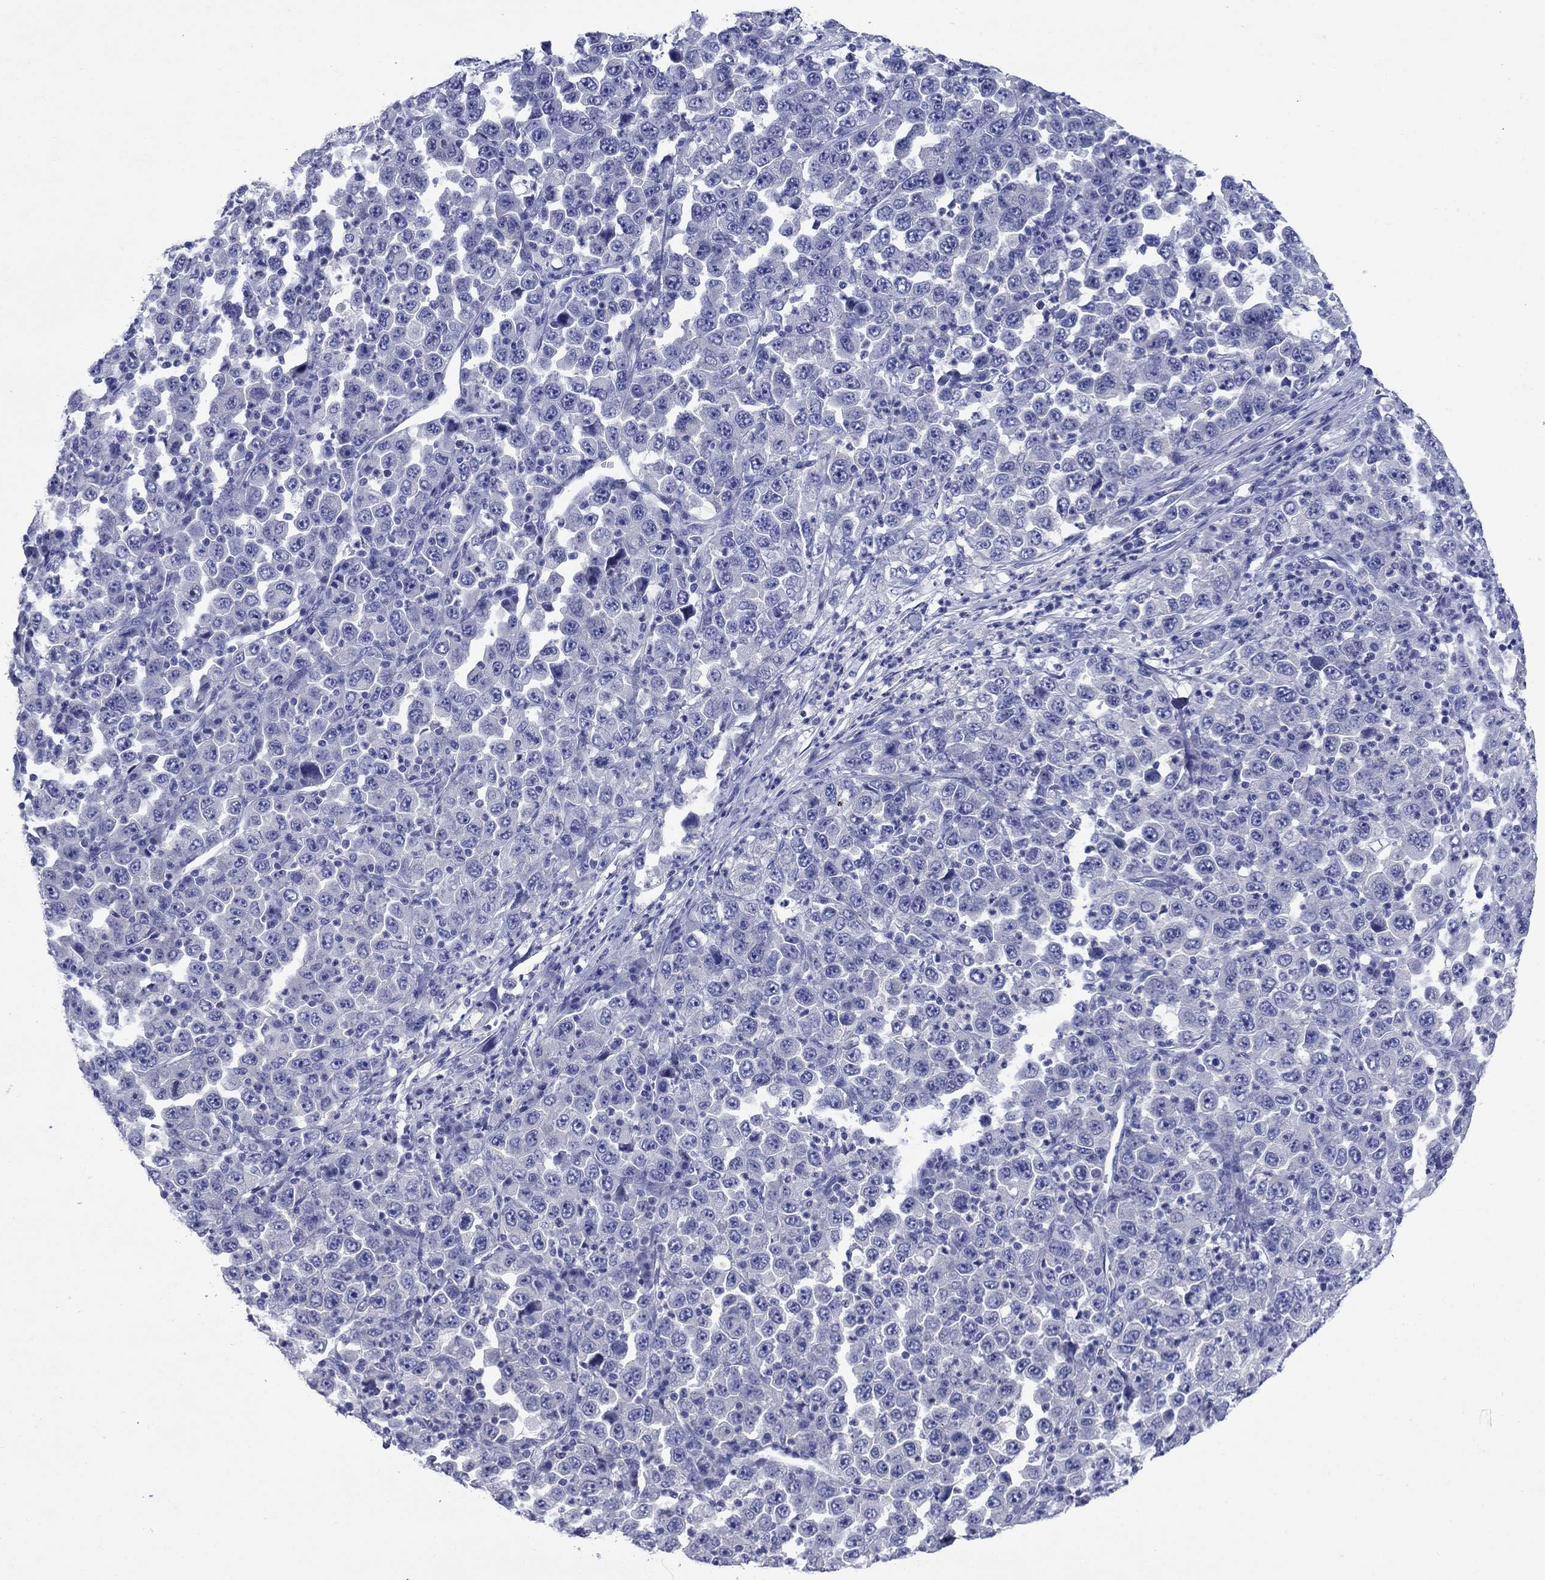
{"staining": {"intensity": "negative", "quantity": "none", "location": "none"}, "tissue": "stomach cancer", "cell_type": "Tumor cells", "image_type": "cancer", "snomed": [{"axis": "morphology", "description": "Normal tissue, NOS"}, {"axis": "morphology", "description": "Adenocarcinoma, NOS"}, {"axis": "topography", "description": "Stomach, upper"}, {"axis": "topography", "description": "Stomach"}], "caption": "Immunohistochemistry image of human stomach cancer stained for a protein (brown), which reveals no expression in tumor cells.", "gene": "SULT2B1", "patient": {"sex": "male", "age": 59}}